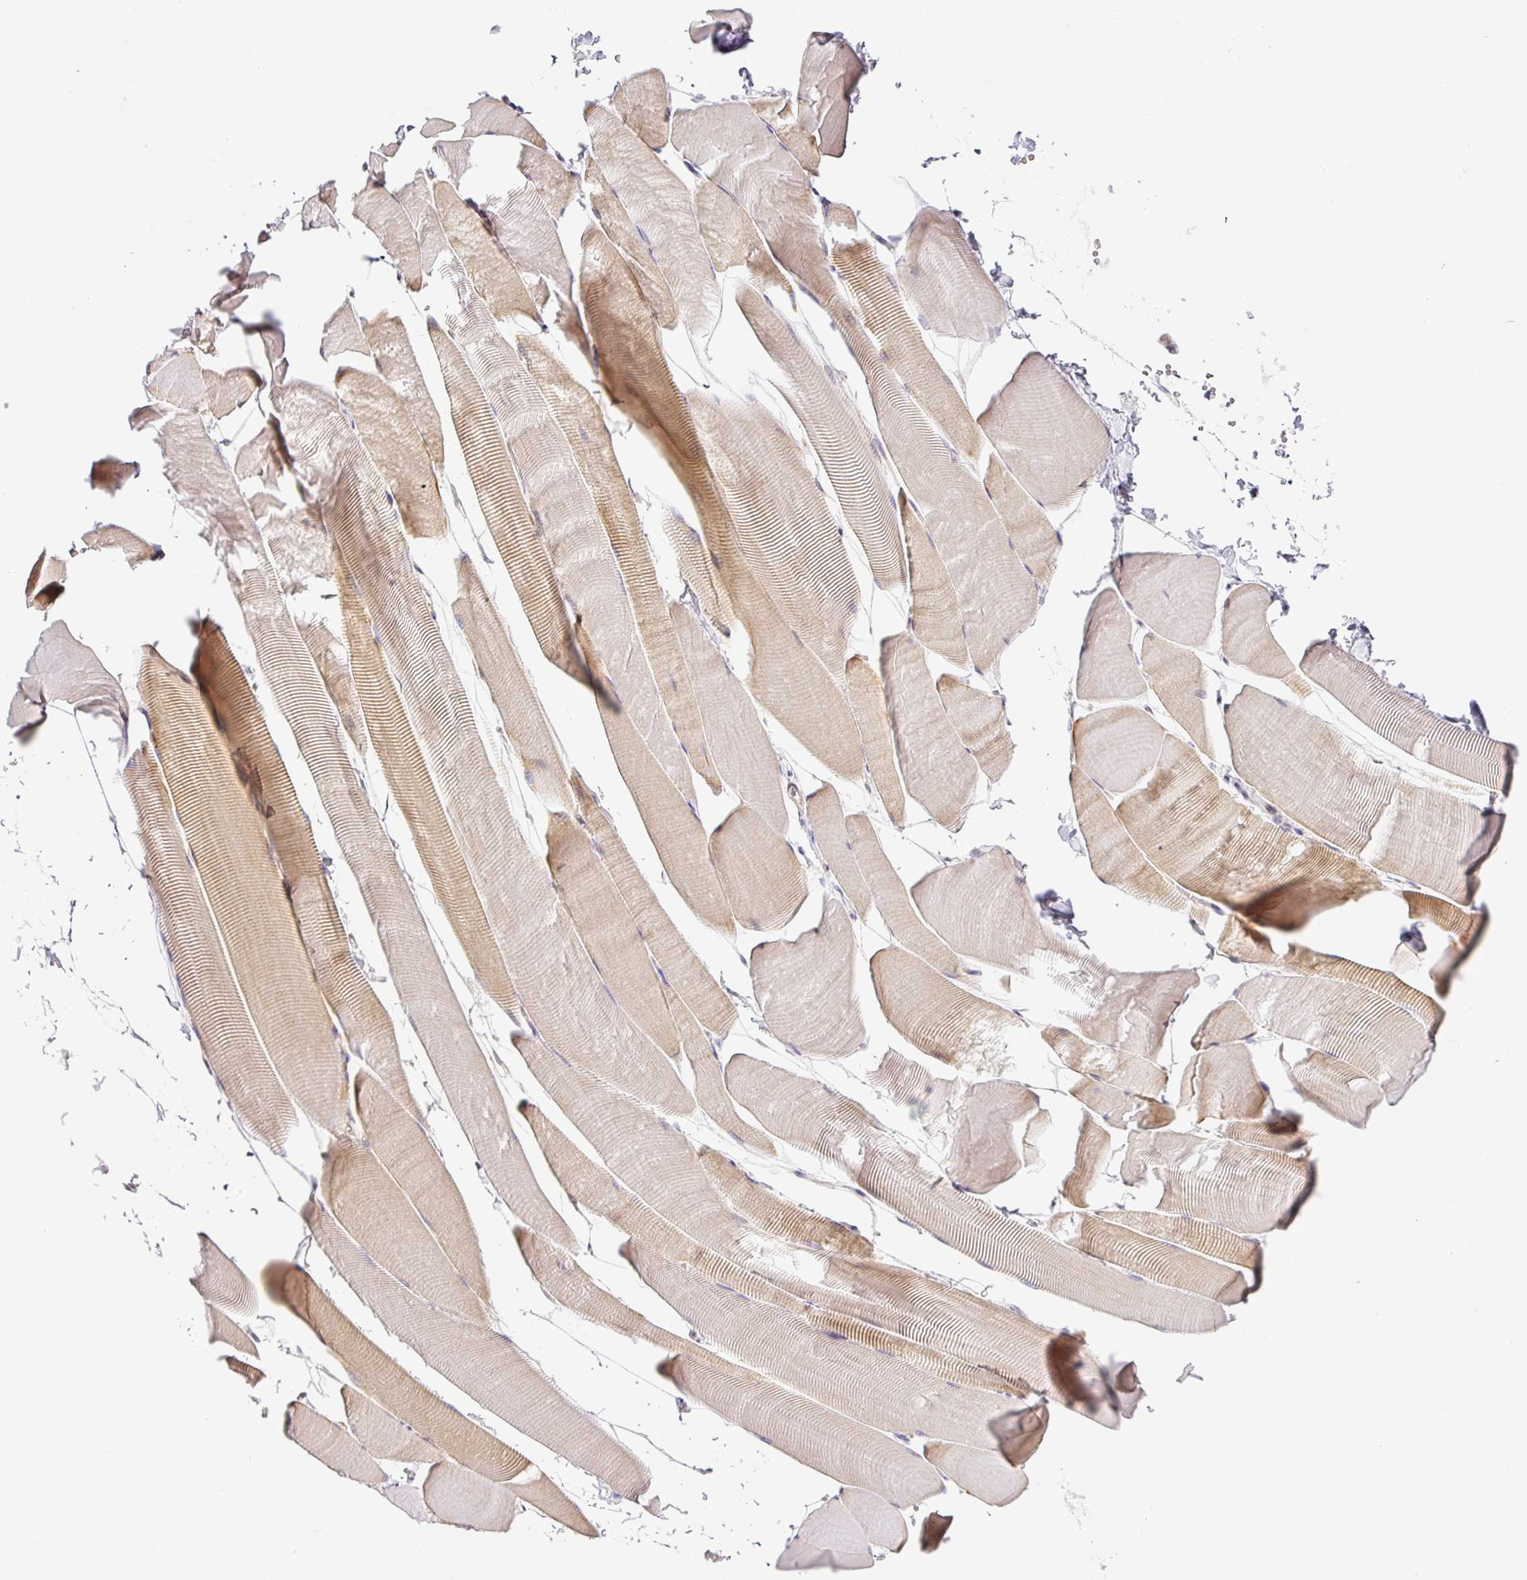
{"staining": {"intensity": "weak", "quantity": "25%-75%", "location": "cytoplasmic/membranous"}, "tissue": "skeletal muscle", "cell_type": "Myocytes", "image_type": "normal", "snomed": [{"axis": "morphology", "description": "Normal tissue, NOS"}, {"axis": "topography", "description": "Skeletal muscle"}], "caption": "Skeletal muscle was stained to show a protein in brown. There is low levels of weak cytoplasmic/membranous staining in approximately 25%-75% of myocytes. (DAB = brown stain, brightfield microscopy at high magnification).", "gene": "NDUFB2", "patient": {"sex": "male", "age": 25}}